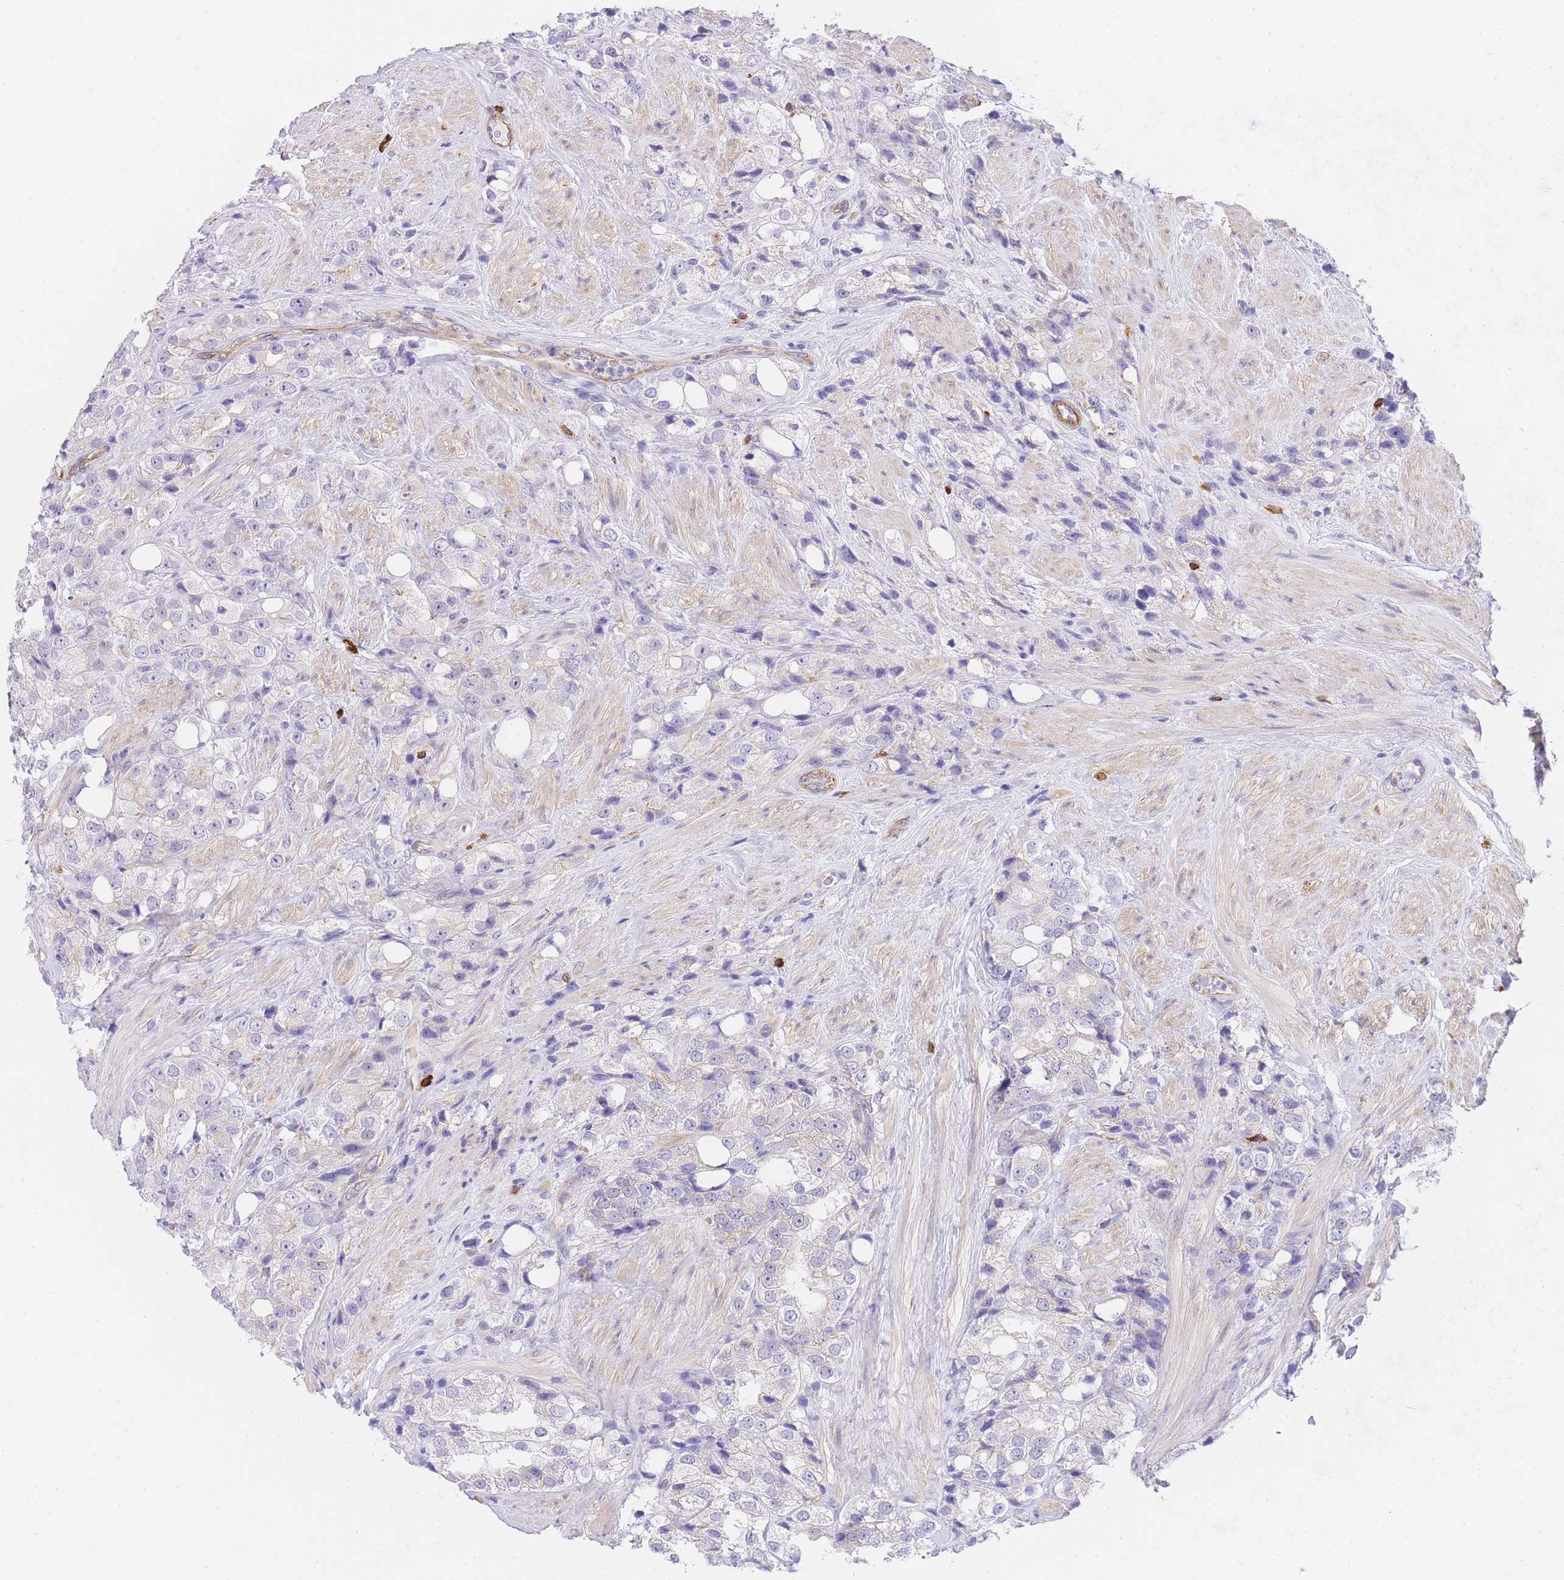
{"staining": {"intensity": "negative", "quantity": "none", "location": "none"}, "tissue": "prostate cancer", "cell_type": "Tumor cells", "image_type": "cancer", "snomed": [{"axis": "morphology", "description": "Adenocarcinoma, NOS"}, {"axis": "topography", "description": "Prostate"}], "caption": "Immunohistochemical staining of human prostate adenocarcinoma reveals no significant positivity in tumor cells. (Stains: DAB immunohistochemistry with hematoxylin counter stain, Microscopy: brightfield microscopy at high magnification).", "gene": "SRSF12", "patient": {"sex": "male", "age": 79}}